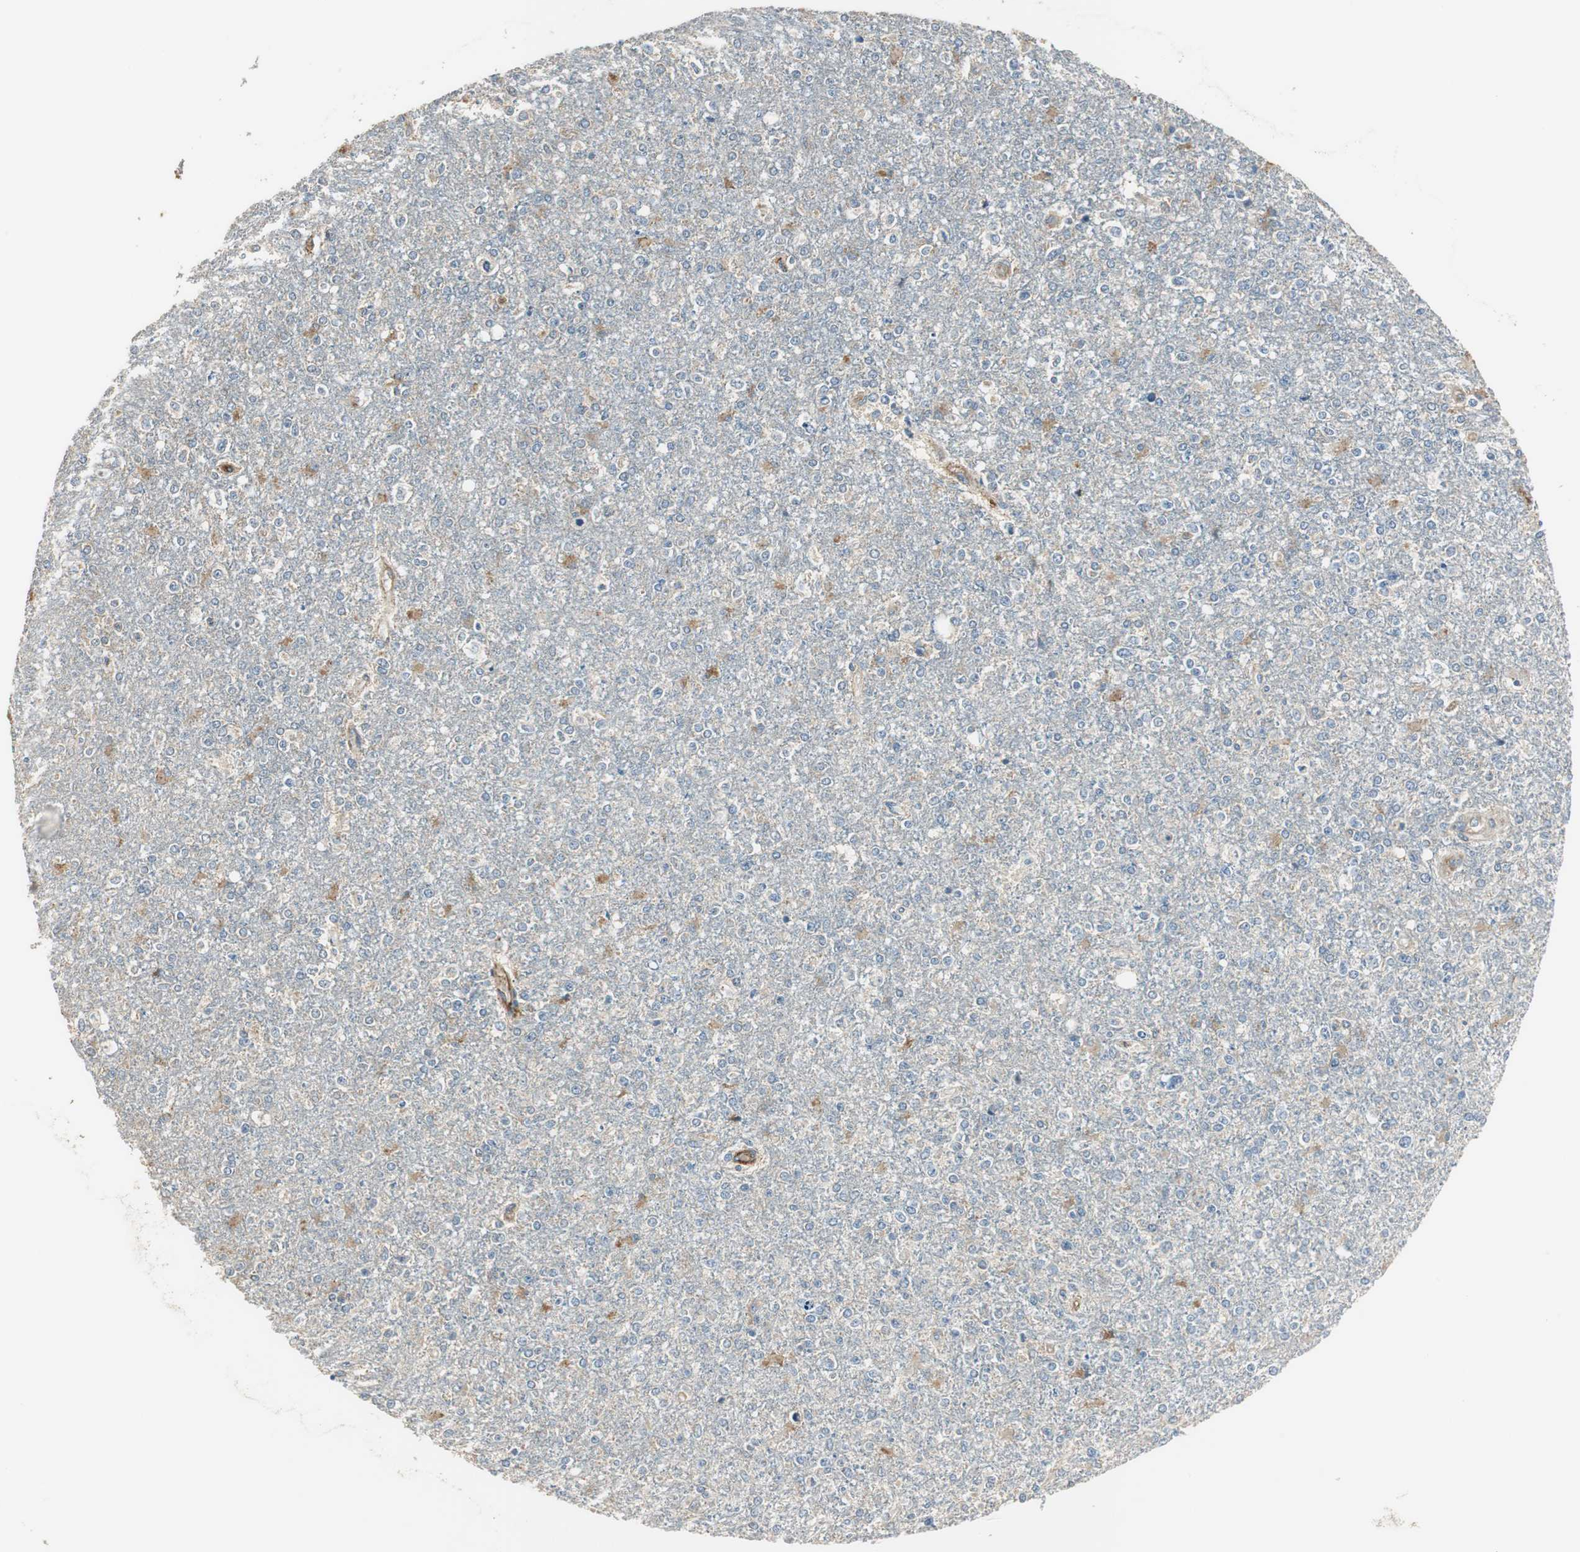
{"staining": {"intensity": "weak", "quantity": ">75%", "location": "cytoplasmic/membranous"}, "tissue": "glioma", "cell_type": "Tumor cells", "image_type": "cancer", "snomed": [{"axis": "morphology", "description": "Glioma, malignant, High grade"}, {"axis": "topography", "description": "Cerebral cortex"}], "caption": "The immunohistochemical stain labels weak cytoplasmic/membranous positivity in tumor cells of malignant glioma (high-grade) tissue.", "gene": "MSTO1", "patient": {"sex": "male", "age": 76}}